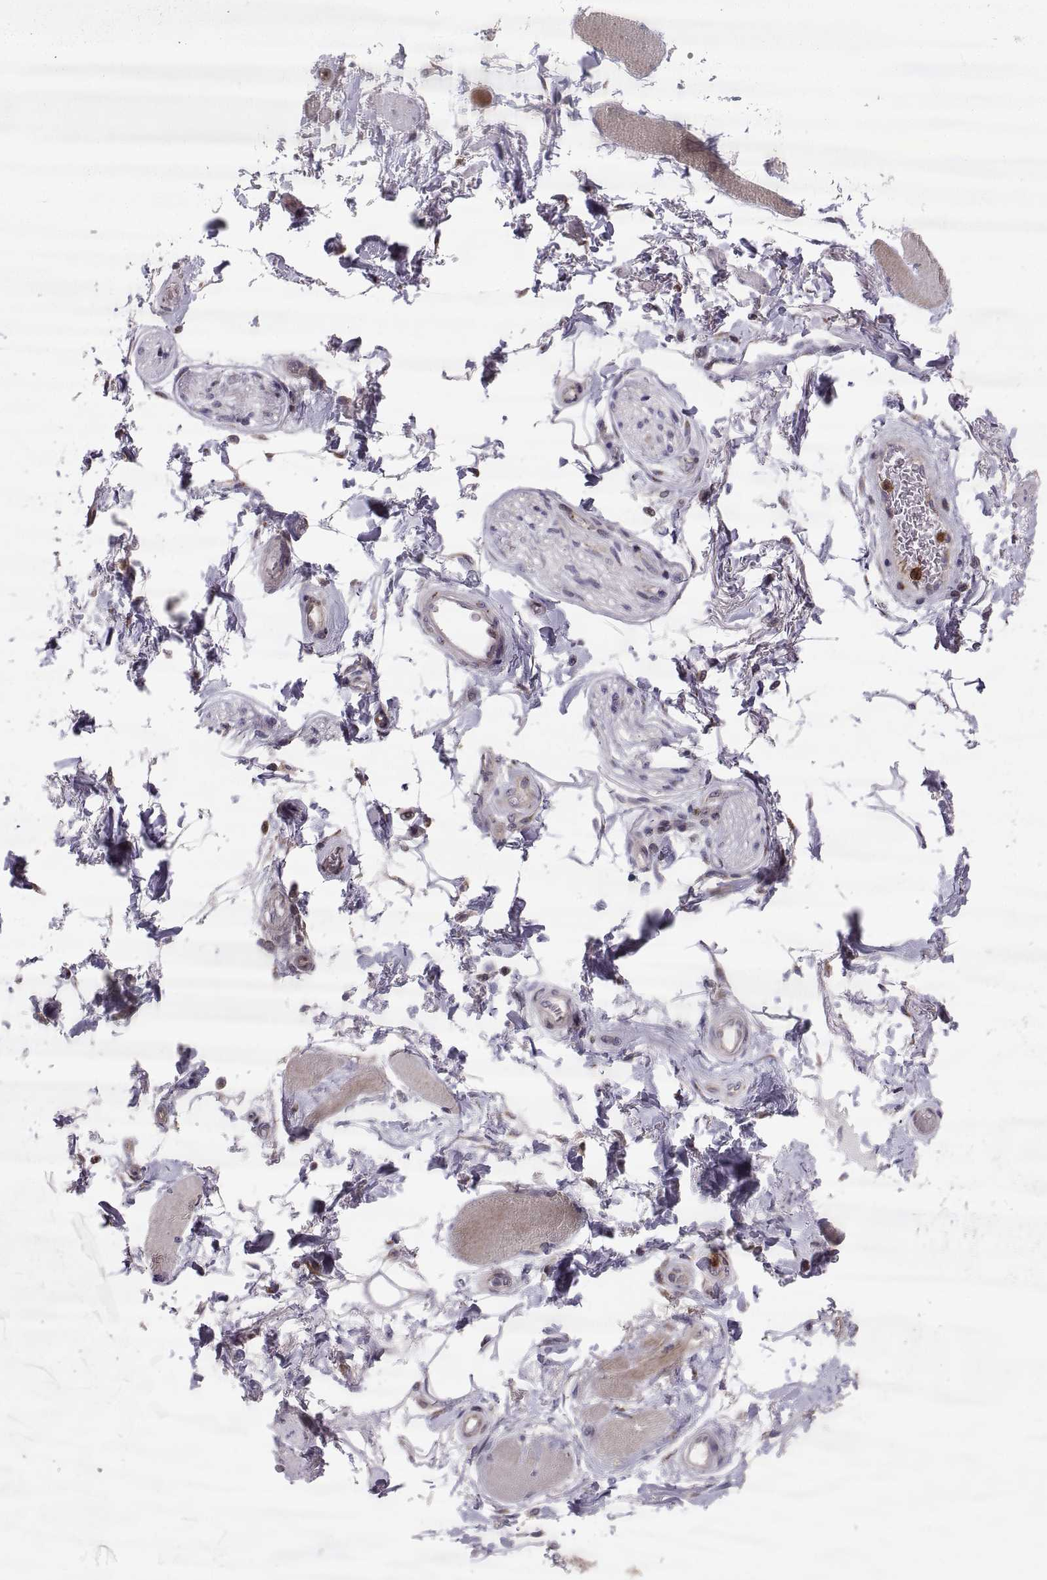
{"staining": {"intensity": "negative", "quantity": "none", "location": "none"}, "tissue": "soft tissue", "cell_type": "Fibroblasts", "image_type": "normal", "snomed": [{"axis": "morphology", "description": "Normal tissue, NOS"}, {"axis": "topography", "description": "Skeletal muscle"}, {"axis": "topography", "description": "Anal"}, {"axis": "topography", "description": "Peripheral nerve tissue"}], "caption": "The immunohistochemistry (IHC) histopathology image has no significant expression in fibroblasts of soft tissue. (DAB immunohistochemistry with hematoxylin counter stain).", "gene": "TESC", "patient": {"sex": "male", "age": 53}}